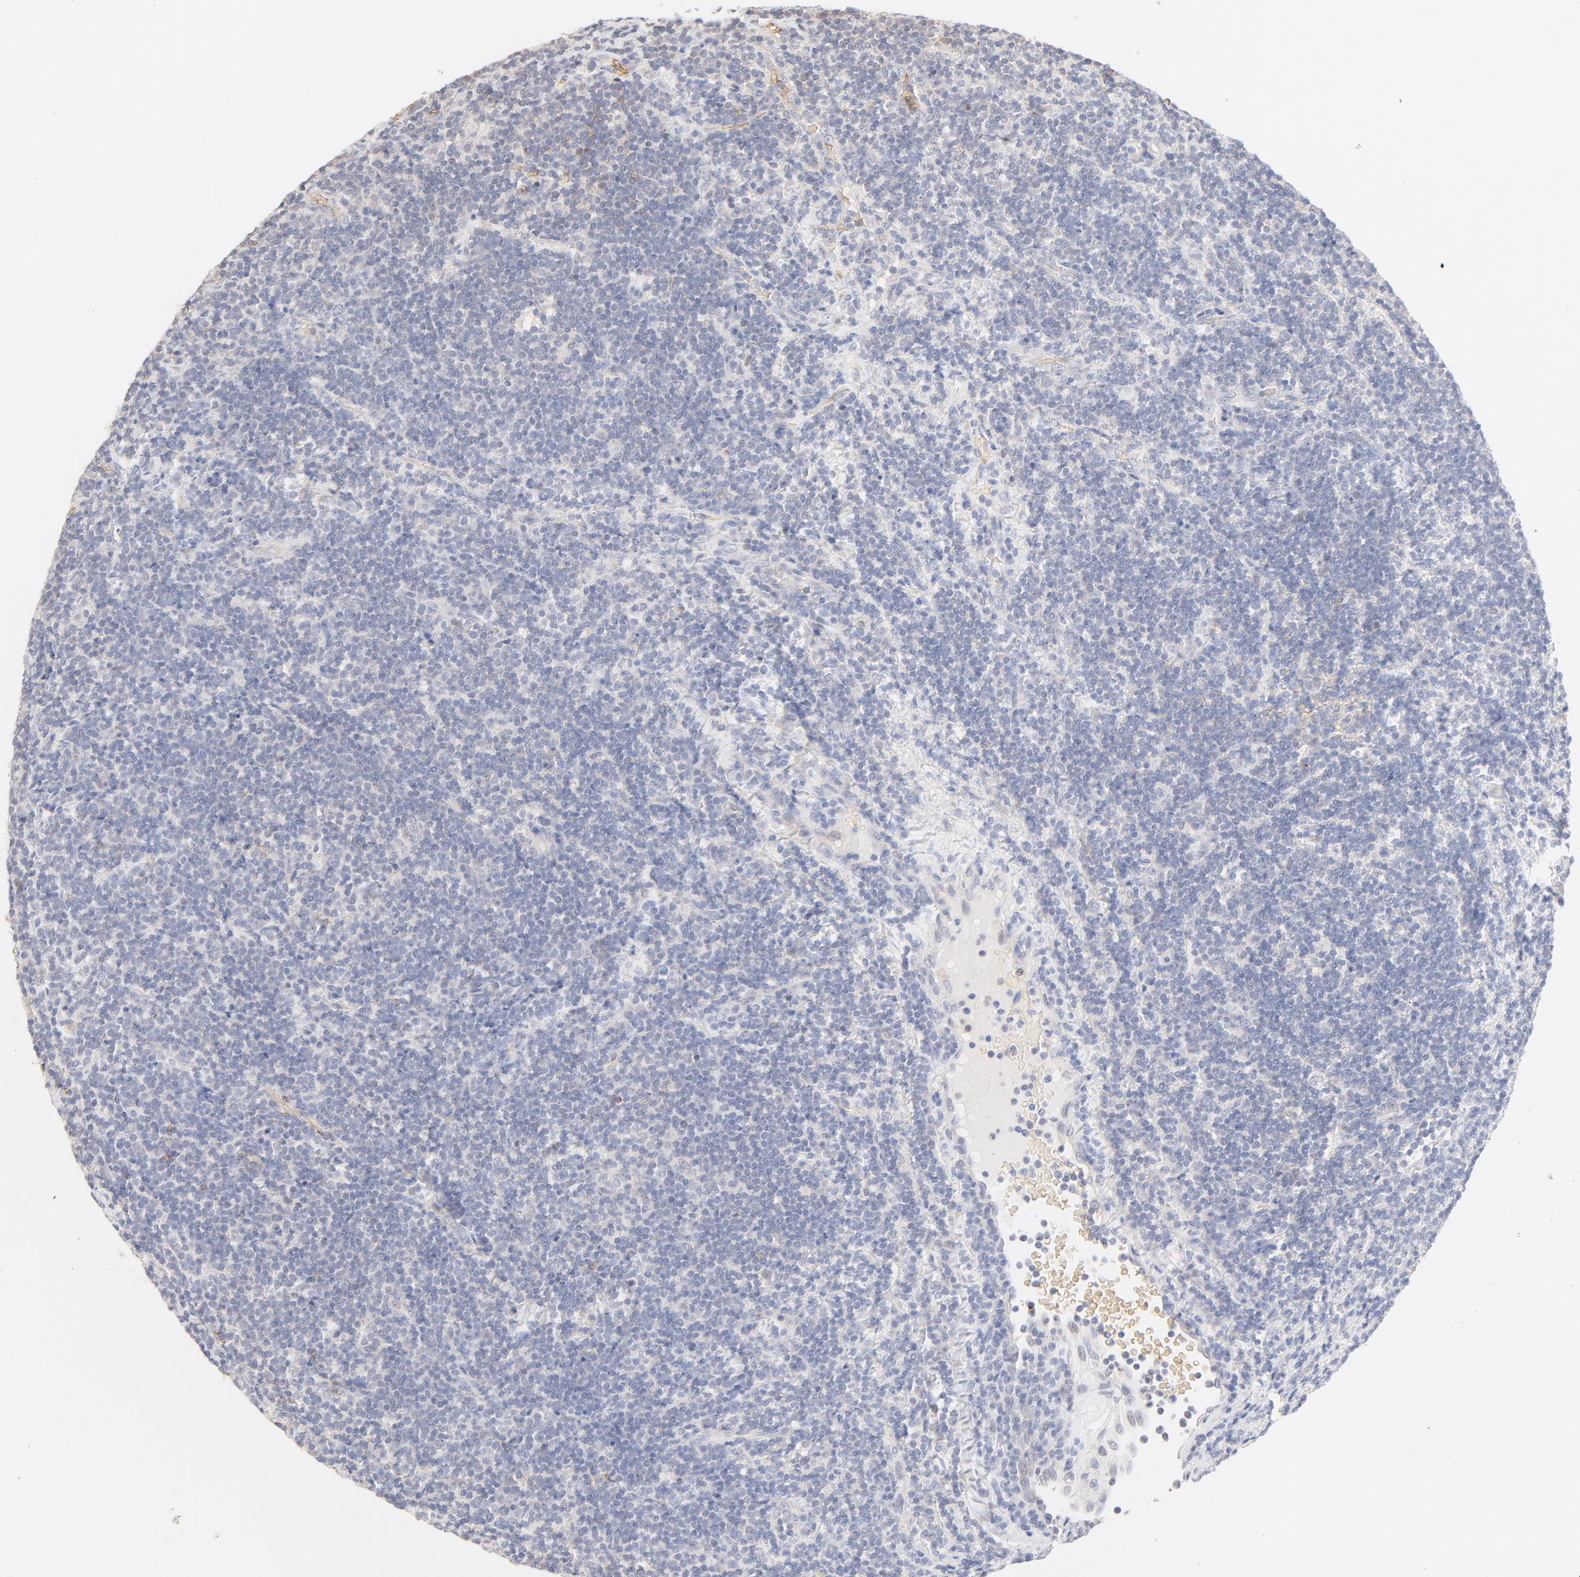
{"staining": {"intensity": "negative", "quantity": "none", "location": "none"}, "tissue": "lymphoma", "cell_type": "Tumor cells", "image_type": "cancer", "snomed": [{"axis": "morphology", "description": "Malignant lymphoma, non-Hodgkin's type, Low grade"}, {"axis": "topography", "description": "Lymph node"}], "caption": "Tumor cells are negative for protein expression in human lymphoma.", "gene": "SPTB", "patient": {"sex": "male", "age": 70}}